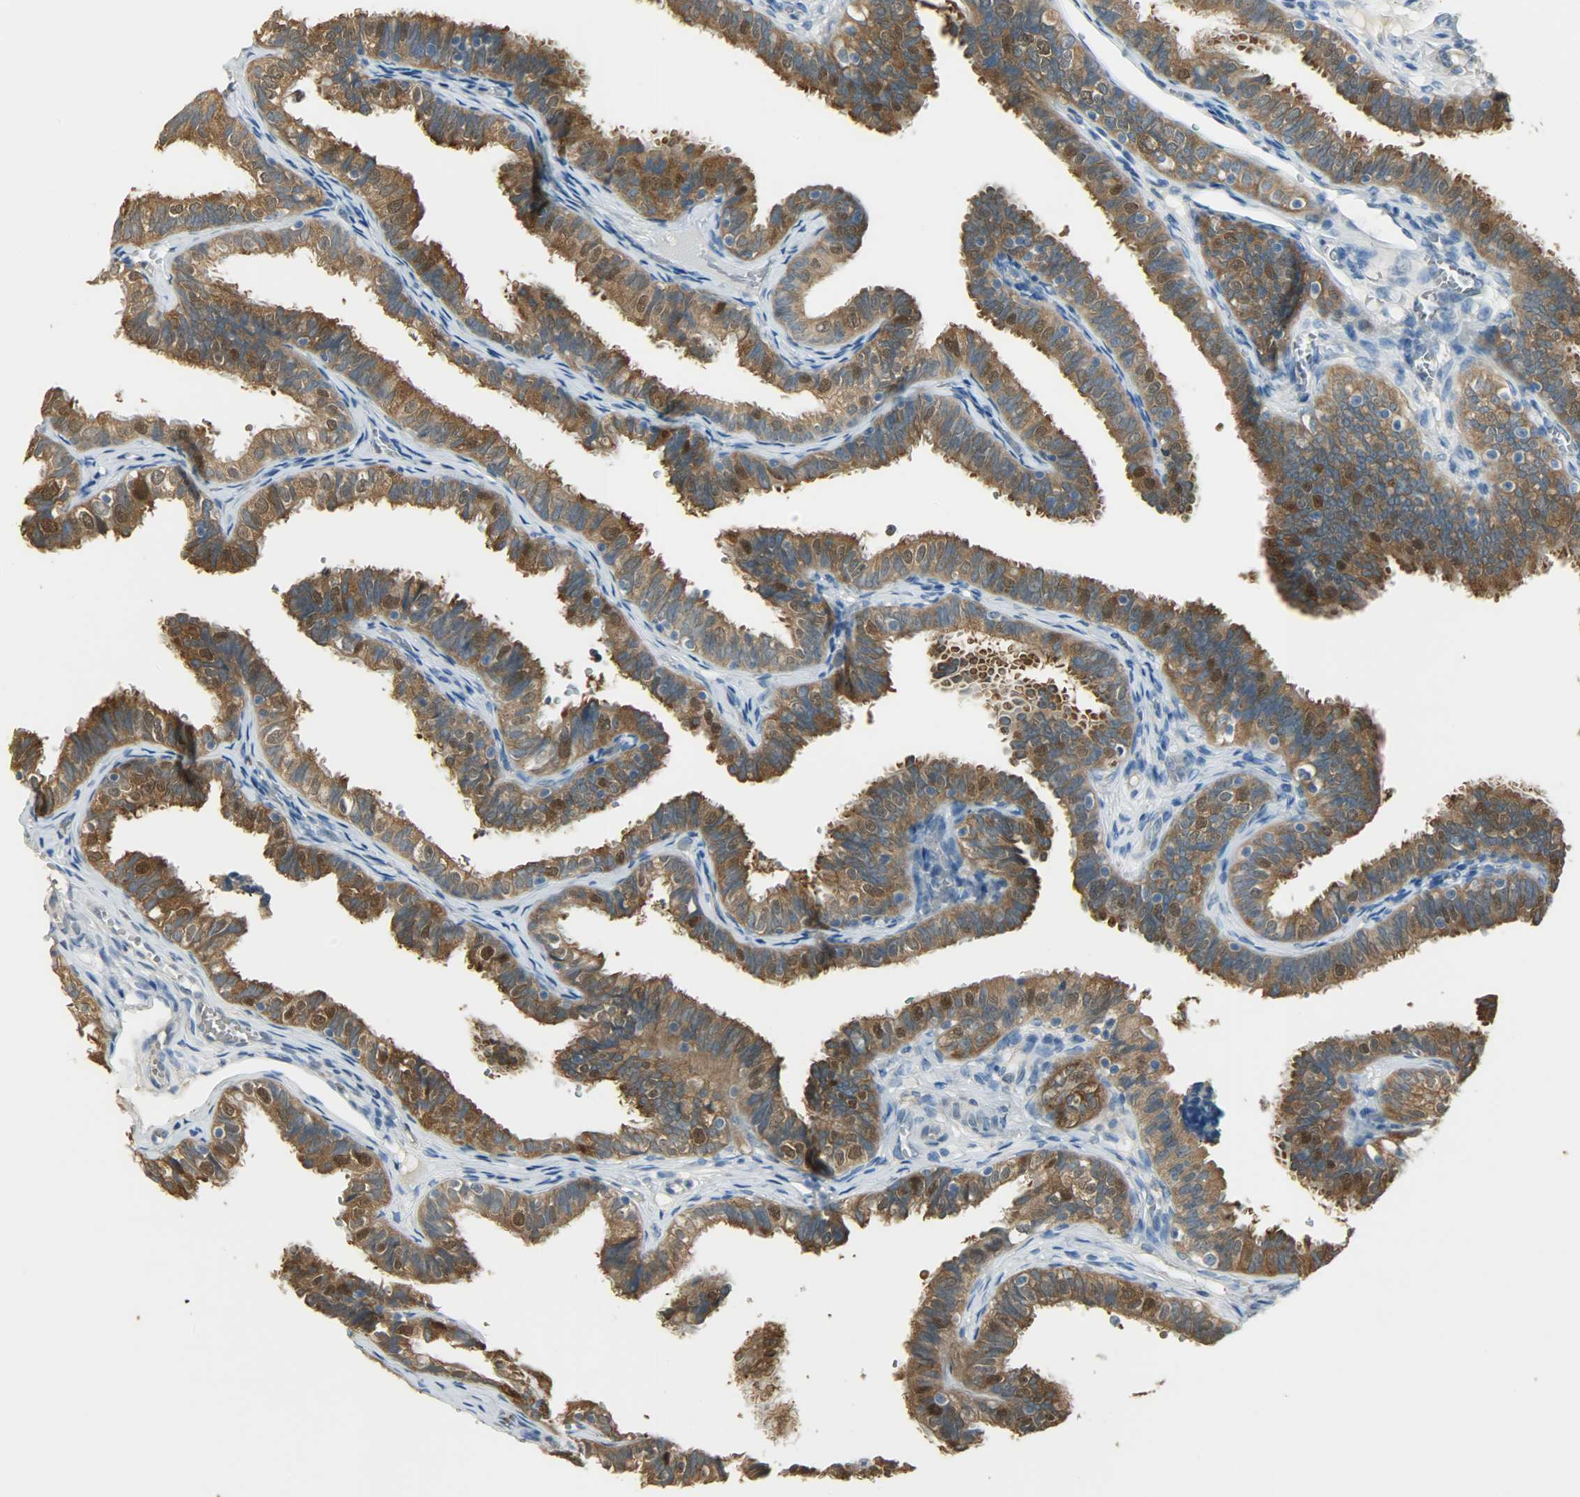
{"staining": {"intensity": "strong", "quantity": ">75%", "location": "cytoplasmic/membranous,nuclear"}, "tissue": "fallopian tube", "cell_type": "Glandular cells", "image_type": "normal", "snomed": [{"axis": "morphology", "description": "Normal tissue, NOS"}, {"axis": "topography", "description": "Fallopian tube"}], "caption": "A high amount of strong cytoplasmic/membranous,nuclear expression is seen in about >75% of glandular cells in normal fallopian tube. (DAB IHC, brown staining for protein, blue staining for nuclei).", "gene": "PRMT5", "patient": {"sex": "female", "age": 46}}